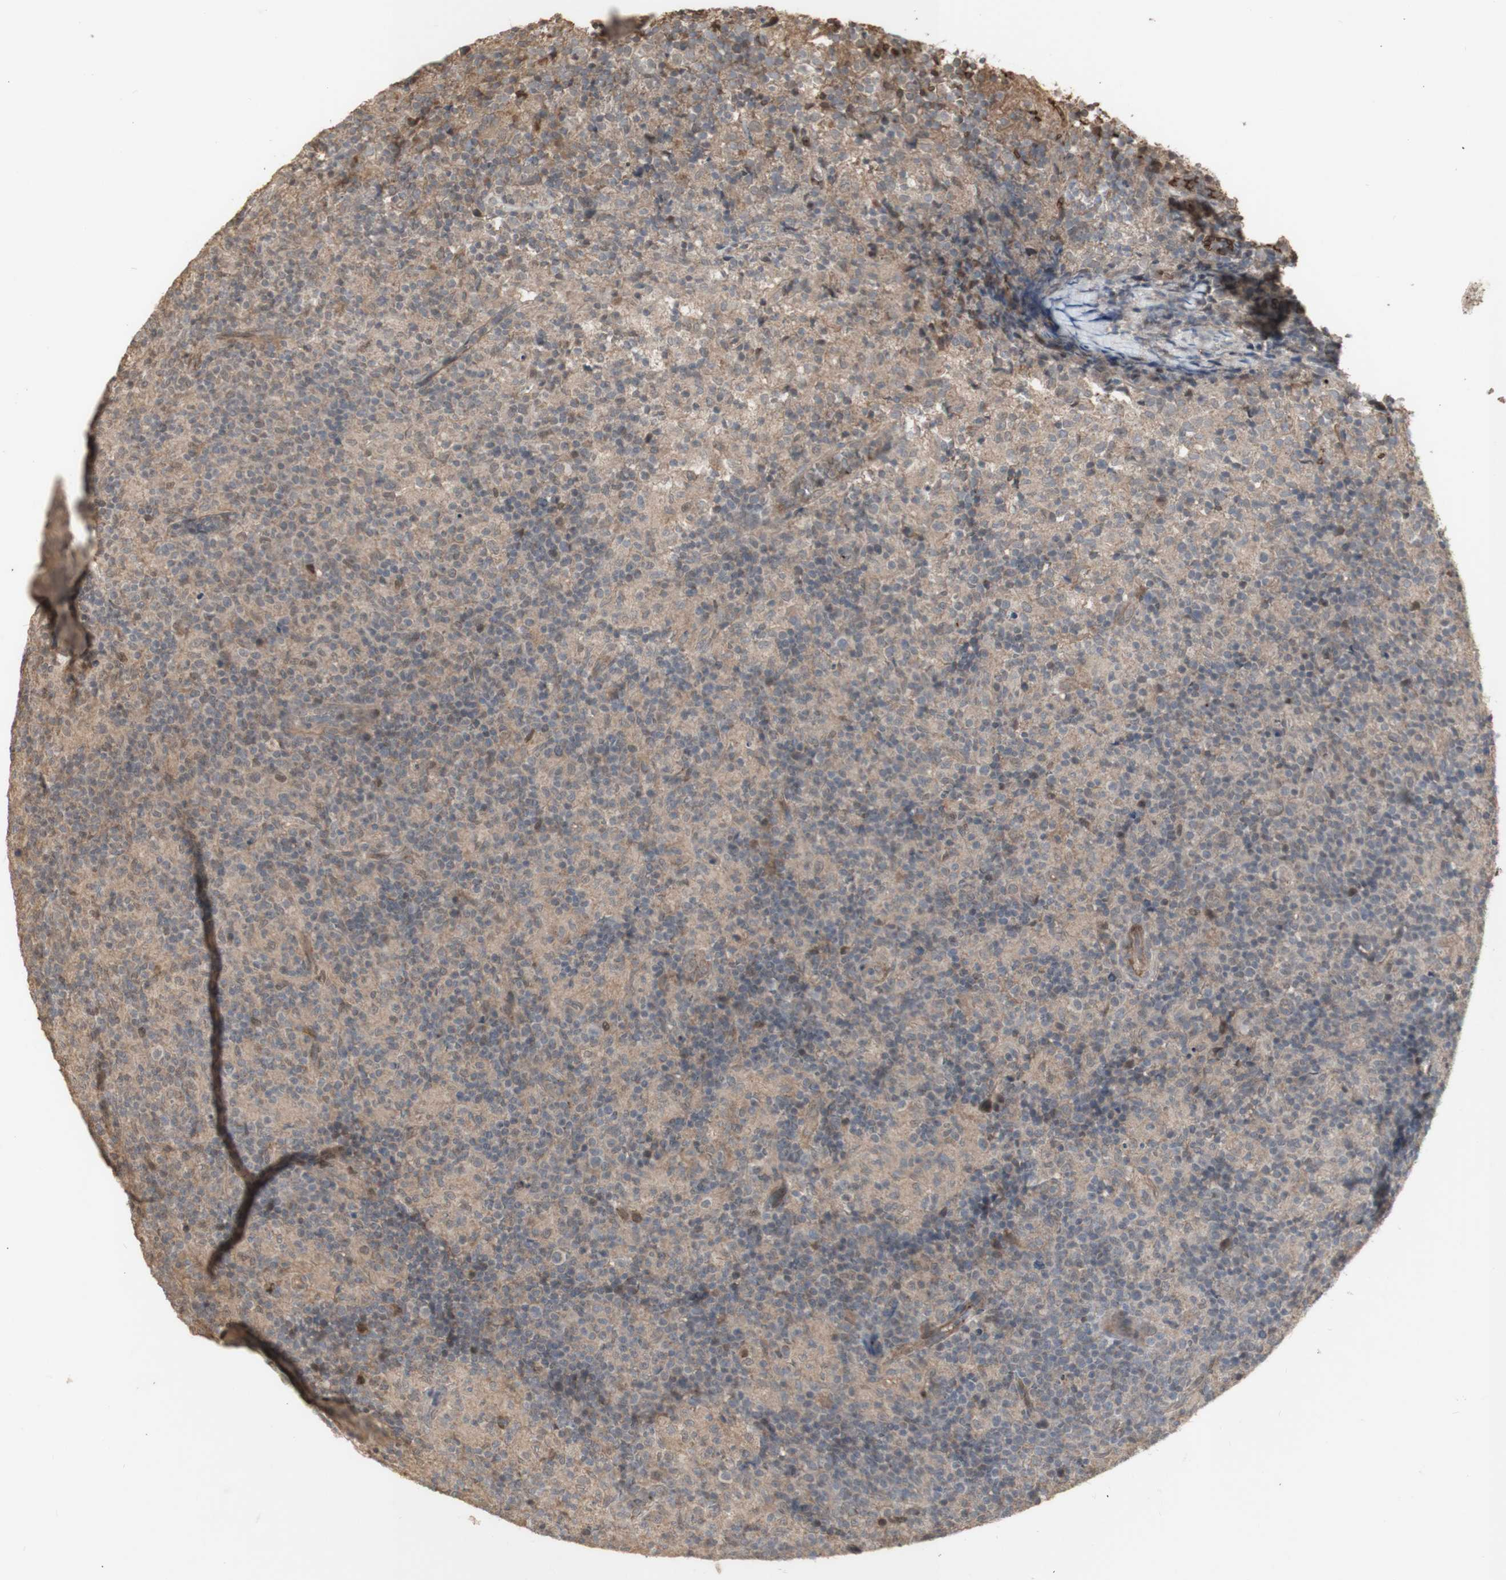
{"staining": {"intensity": "weak", "quantity": ">75%", "location": "cytoplasmic/membranous"}, "tissue": "lymph node", "cell_type": "Germinal center cells", "image_type": "normal", "snomed": [{"axis": "morphology", "description": "Normal tissue, NOS"}, {"axis": "morphology", "description": "Inflammation, NOS"}, {"axis": "topography", "description": "Lymph node"}], "caption": "Lymph node stained with immunohistochemistry (IHC) demonstrates weak cytoplasmic/membranous positivity in approximately >75% of germinal center cells. Immunohistochemistry (ihc) stains the protein of interest in brown and the nuclei are stained blue.", "gene": "ALOX12", "patient": {"sex": "male", "age": 55}}